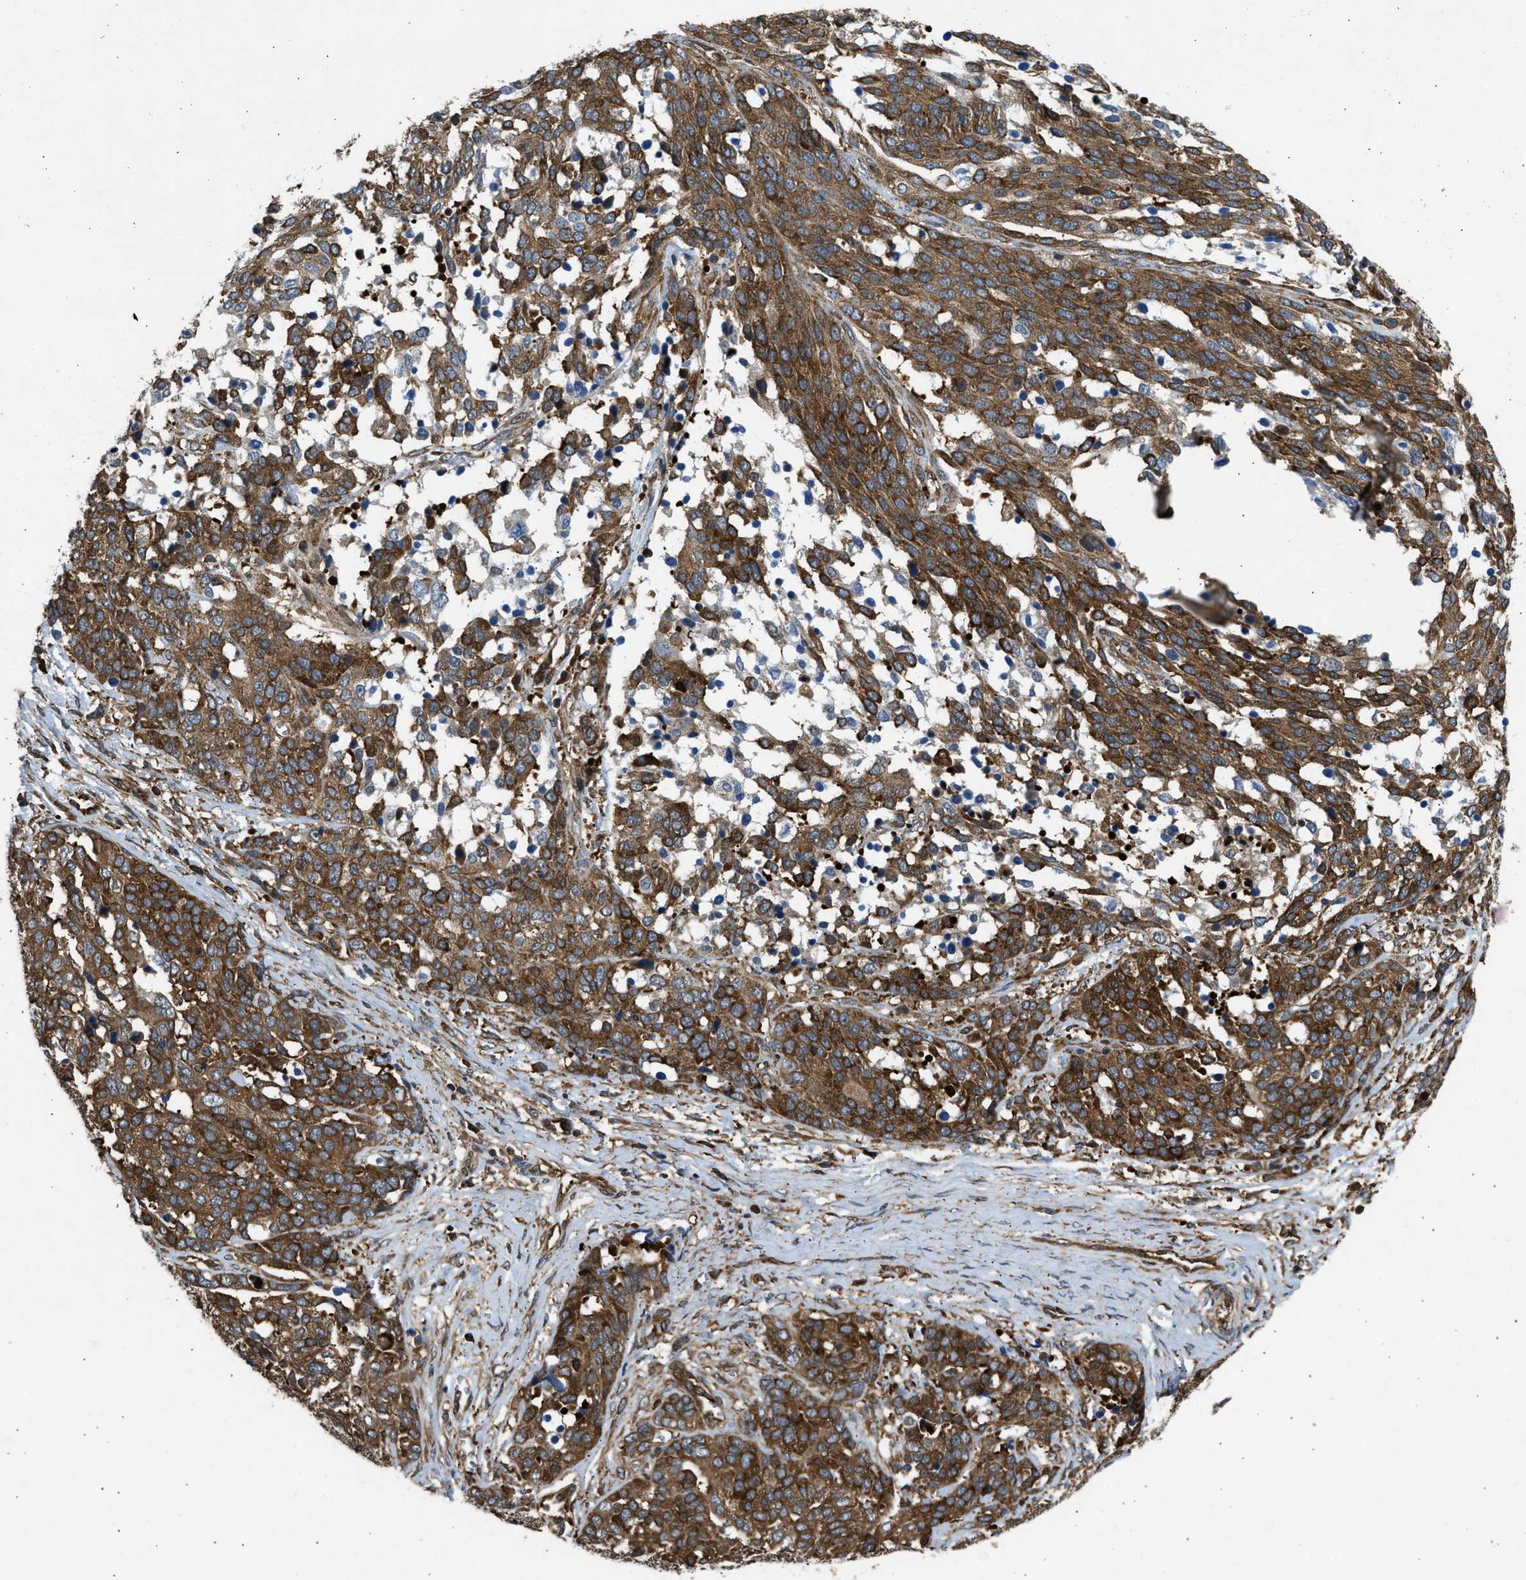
{"staining": {"intensity": "strong", "quantity": ">75%", "location": "cytoplasmic/membranous"}, "tissue": "ovarian cancer", "cell_type": "Tumor cells", "image_type": "cancer", "snomed": [{"axis": "morphology", "description": "Cystadenocarcinoma, serous, NOS"}, {"axis": "topography", "description": "Ovary"}], "caption": "Protein staining of serous cystadenocarcinoma (ovarian) tissue exhibits strong cytoplasmic/membranous expression in approximately >75% of tumor cells. The staining was performed using DAB, with brown indicating positive protein expression. Nuclei are stained blue with hematoxylin.", "gene": "RASGRF2", "patient": {"sex": "female", "age": 44}}